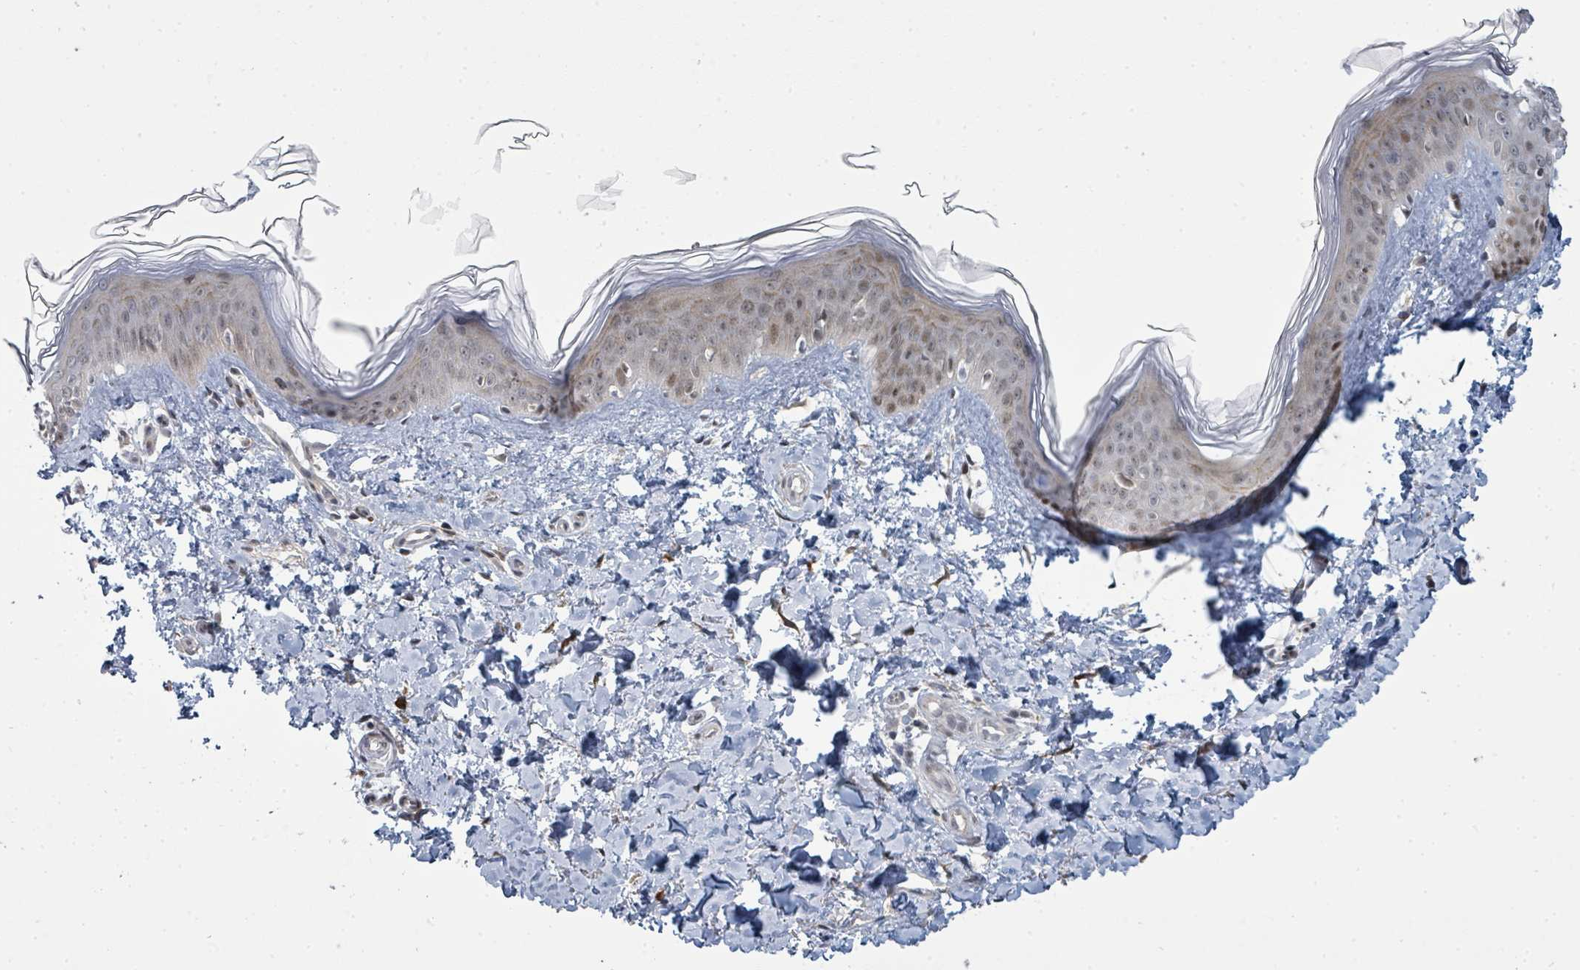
{"staining": {"intensity": "negative", "quantity": "none", "location": "none"}, "tissue": "skin", "cell_type": "Fibroblasts", "image_type": "normal", "snomed": [{"axis": "morphology", "description": "Normal tissue, NOS"}, {"axis": "topography", "description": "Skin"}], "caption": "DAB immunohistochemical staining of benign skin reveals no significant expression in fibroblasts. (Immunohistochemistry (ihc), brightfield microscopy, high magnification).", "gene": "PSMG2", "patient": {"sex": "female", "age": 41}}